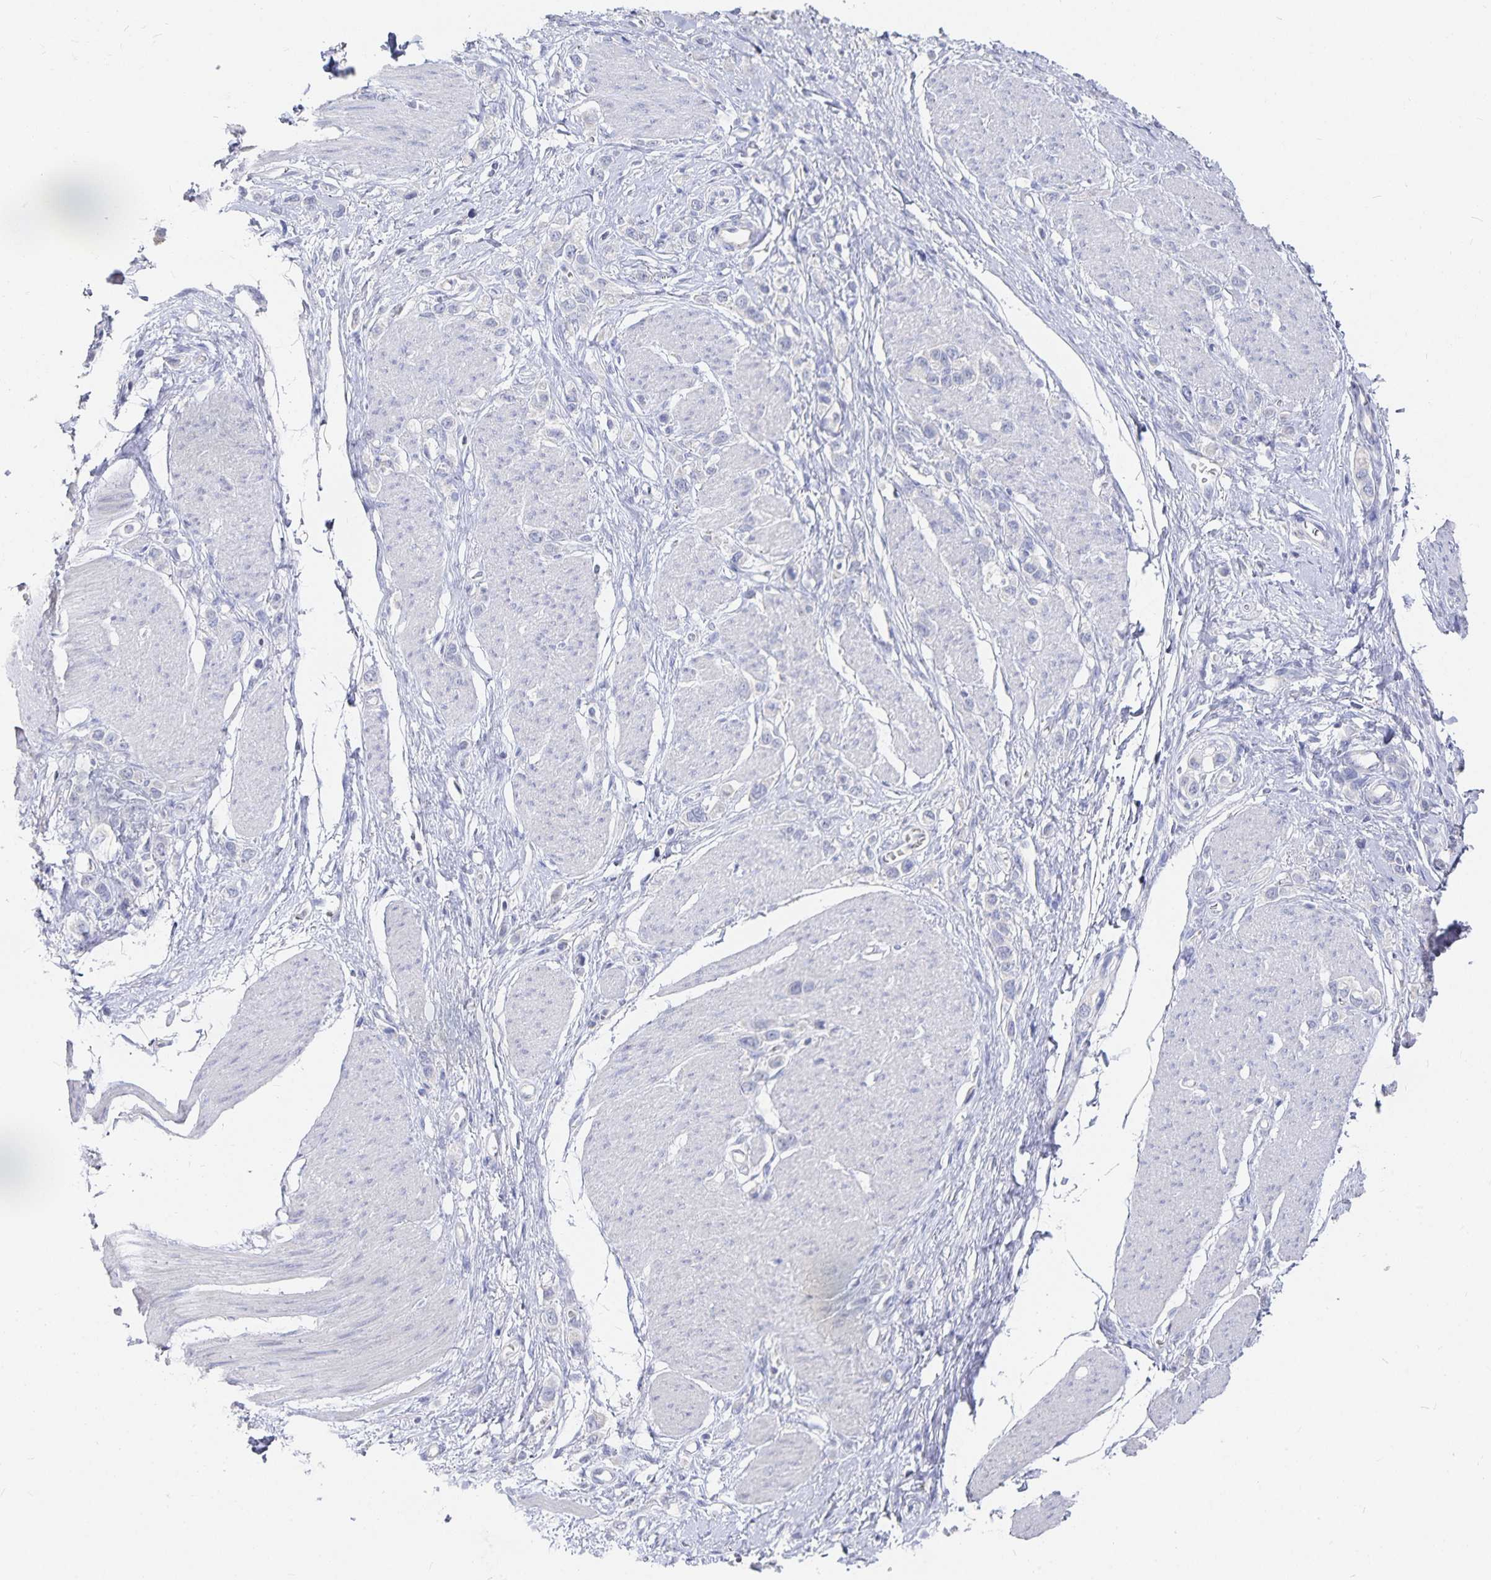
{"staining": {"intensity": "negative", "quantity": "none", "location": "none"}, "tissue": "stomach cancer", "cell_type": "Tumor cells", "image_type": "cancer", "snomed": [{"axis": "morphology", "description": "Adenocarcinoma, NOS"}, {"axis": "topography", "description": "Stomach"}], "caption": "High power microscopy image of an immunohistochemistry (IHC) micrograph of stomach adenocarcinoma, revealing no significant staining in tumor cells. (DAB IHC with hematoxylin counter stain).", "gene": "DNAH9", "patient": {"sex": "female", "age": 65}}